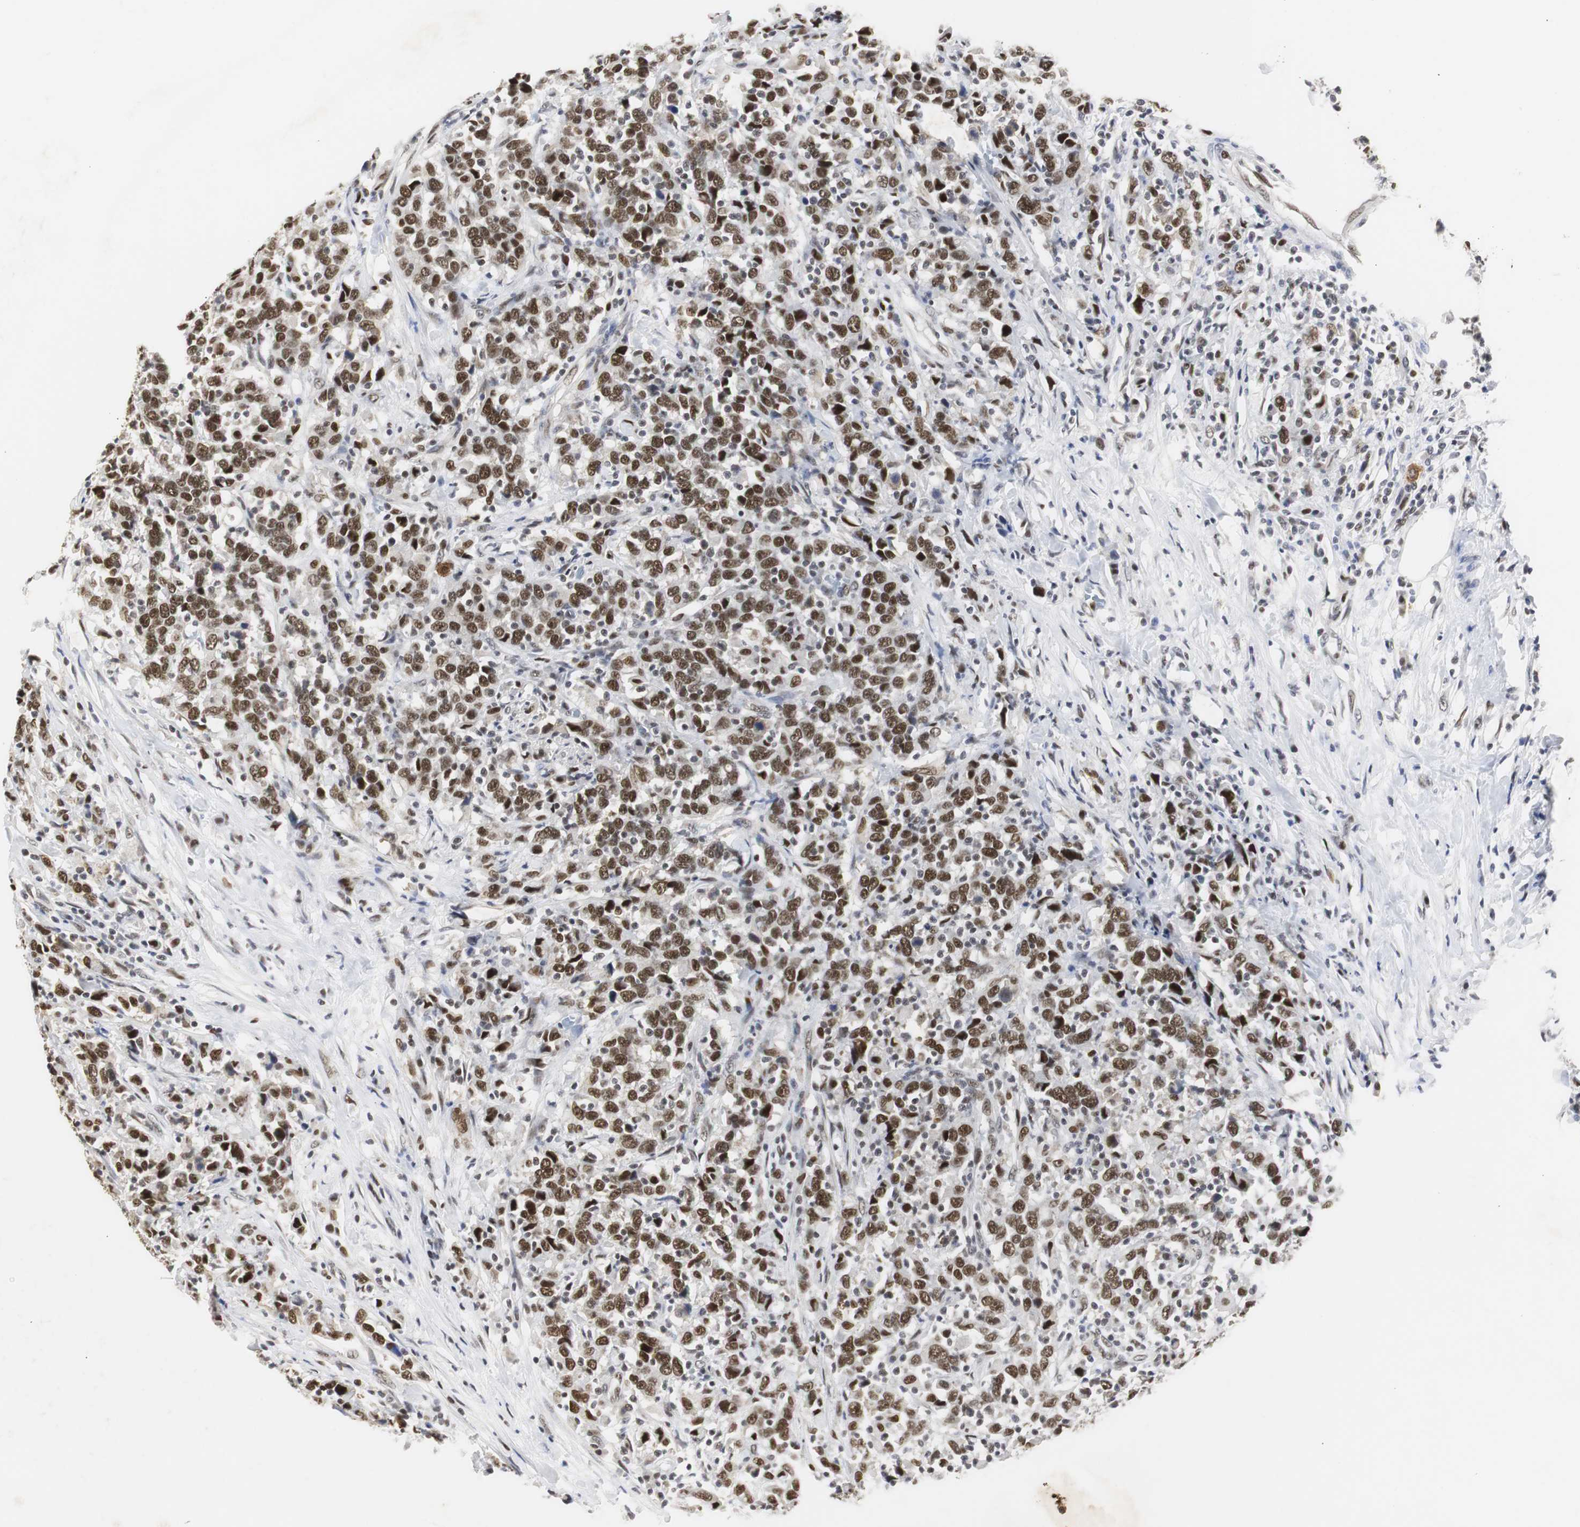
{"staining": {"intensity": "strong", "quantity": ">75%", "location": "nuclear"}, "tissue": "urothelial cancer", "cell_type": "Tumor cells", "image_type": "cancer", "snomed": [{"axis": "morphology", "description": "Urothelial carcinoma, High grade"}, {"axis": "topography", "description": "Urinary bladder"}], "caption": "Immunohistochemistry of human high-grade urothelial carcinoma reveals high levels of strong nuclear staining in approximately >75% of tumor cells.", "gene": "ZFC3H1", "patient": {"sex": "male", "age": 61}}